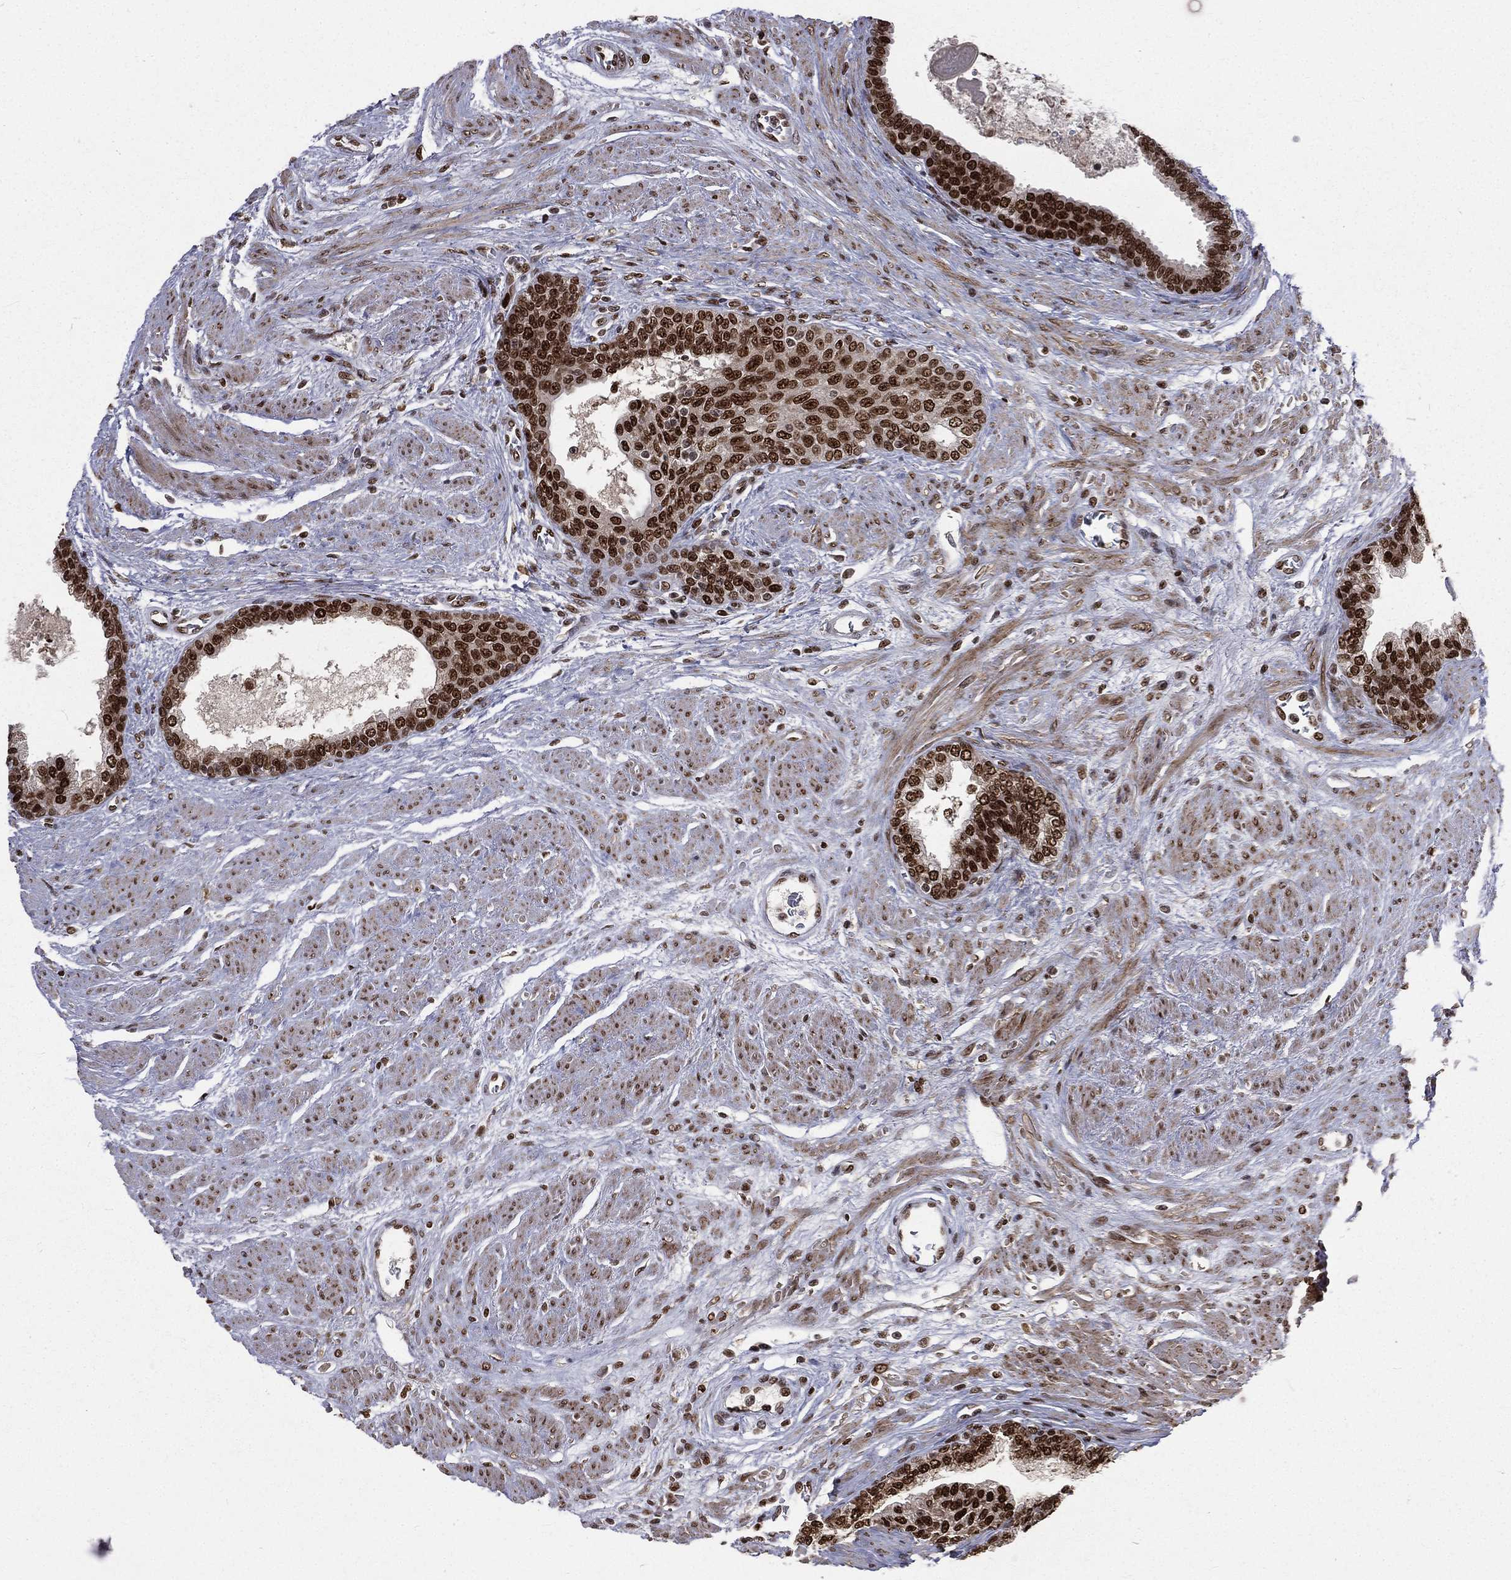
{"staining": {"intensity": "strong", "quantity": ">75%", "location": "nuclear"}, "tissue": "prostate cancer", "cell_type": "Tumor cells", "image_type": "cancer", "snomed": [{"axis": "morphology", "description": "Adenocarcinoma, NOS"}, {"axis": "topography", "description": "Prostate and seminal vesicle, NOS"}, {"axis": "topography", "description": "Prostate"}], "caption": "High-power microscopy captured an IHC histopathology image of prostate cancer, revealing strong nuclear positivity in approximately >75% of tumor cells.", "gene": "POLB", "patient": {"sex": "male", "age": 62}}